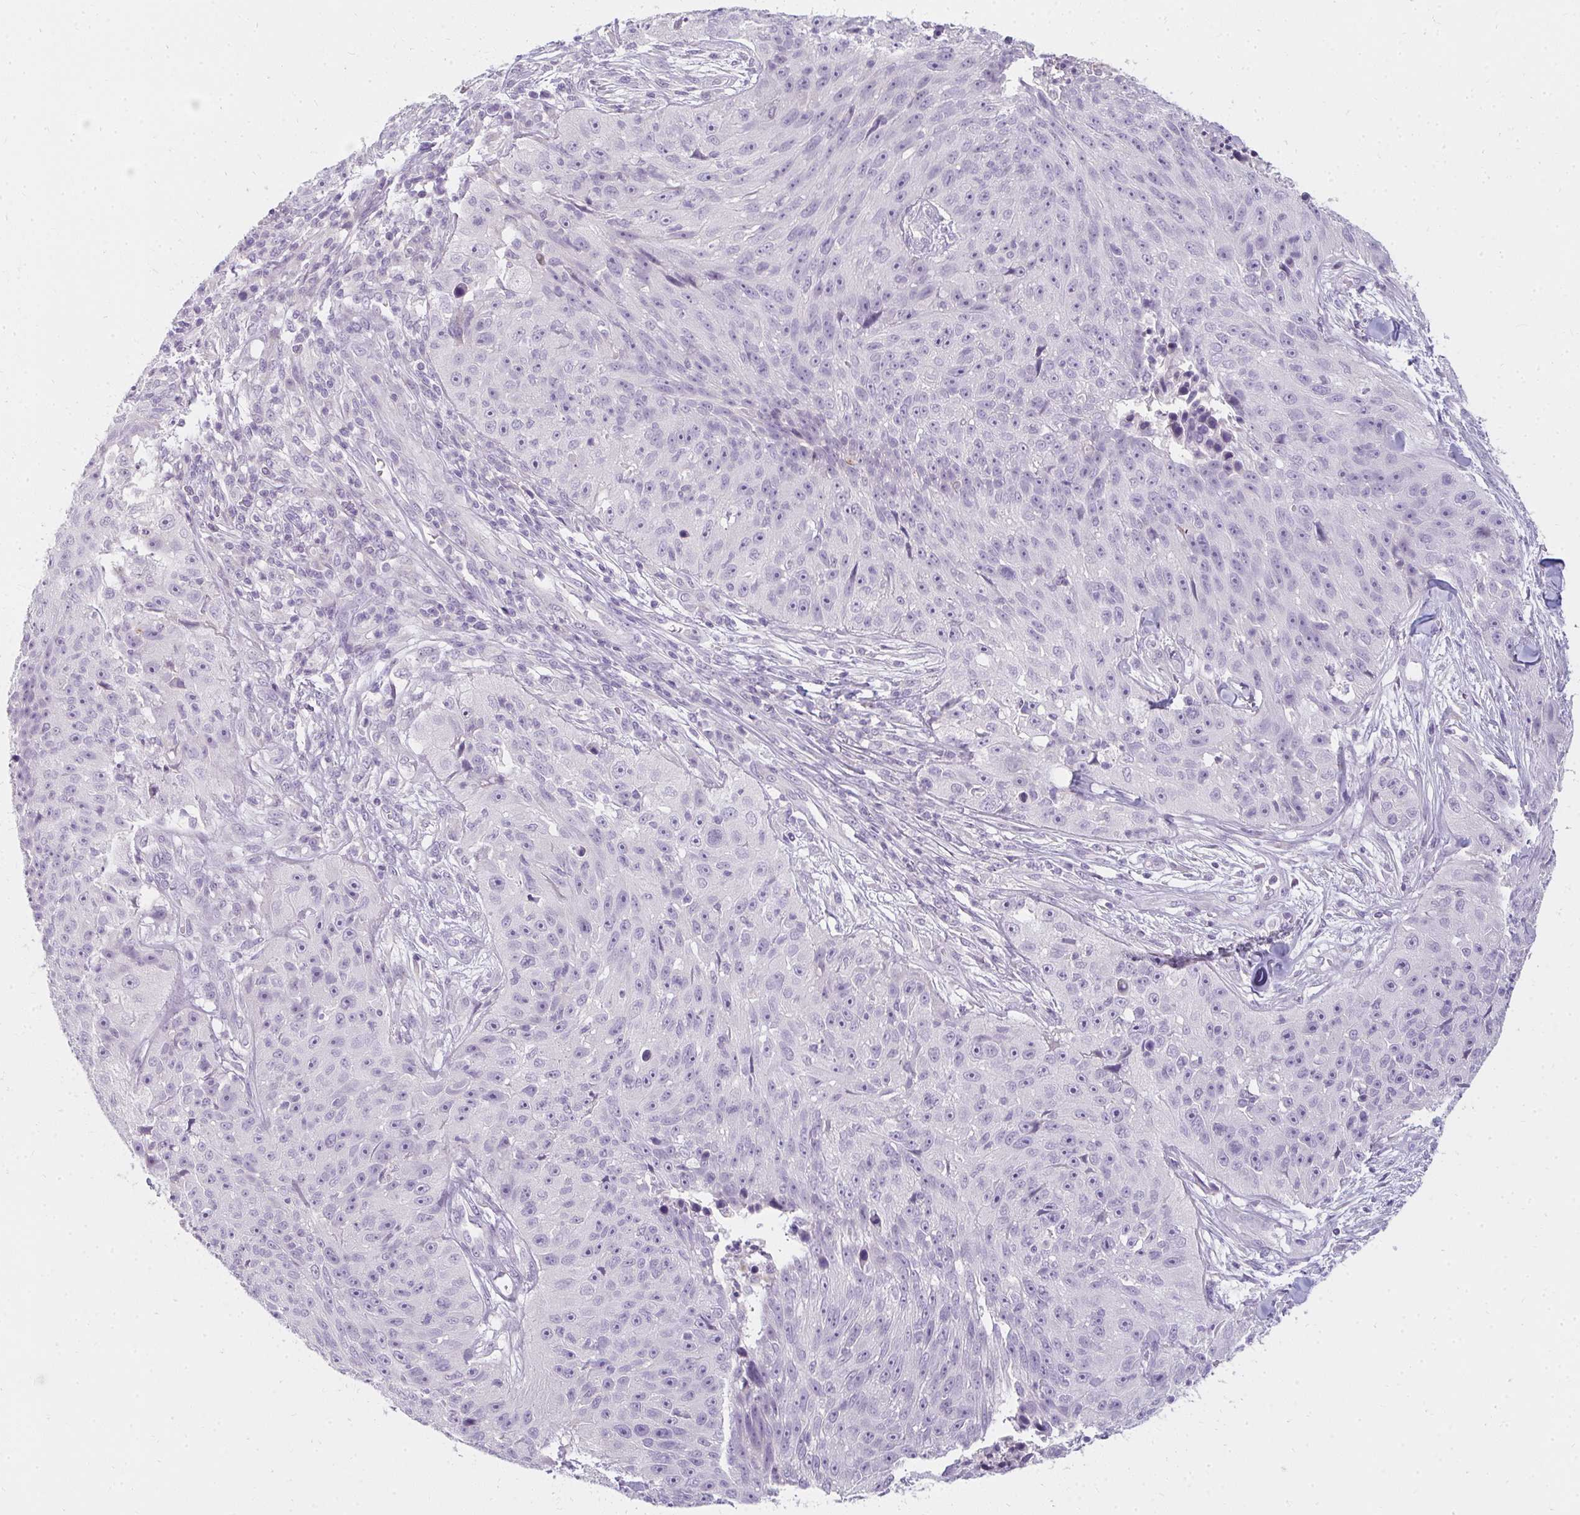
{"staining": {"intensity": "negative", "quantity": "none", "location": "none"}, "tissue": "skin cancer", "cell_type": "Tumor cells", "image_type": "cancer", "snomed": [{"axis": "morphology", "description": "Squamous cell carcinoma, NOS"}, {"axis": "topography", "description": "Skin"}], "caption": "Immunohistochemistry histopathology image of neoplastic tissue: human squamous cell carcinoma (skin) stained with DAB (3,3'-diaminobenzidine) exhibits no significant protein staining in tumor cells.", "gene": "PPP1R3G", "patient": {"sex": "female", "age": 87}}